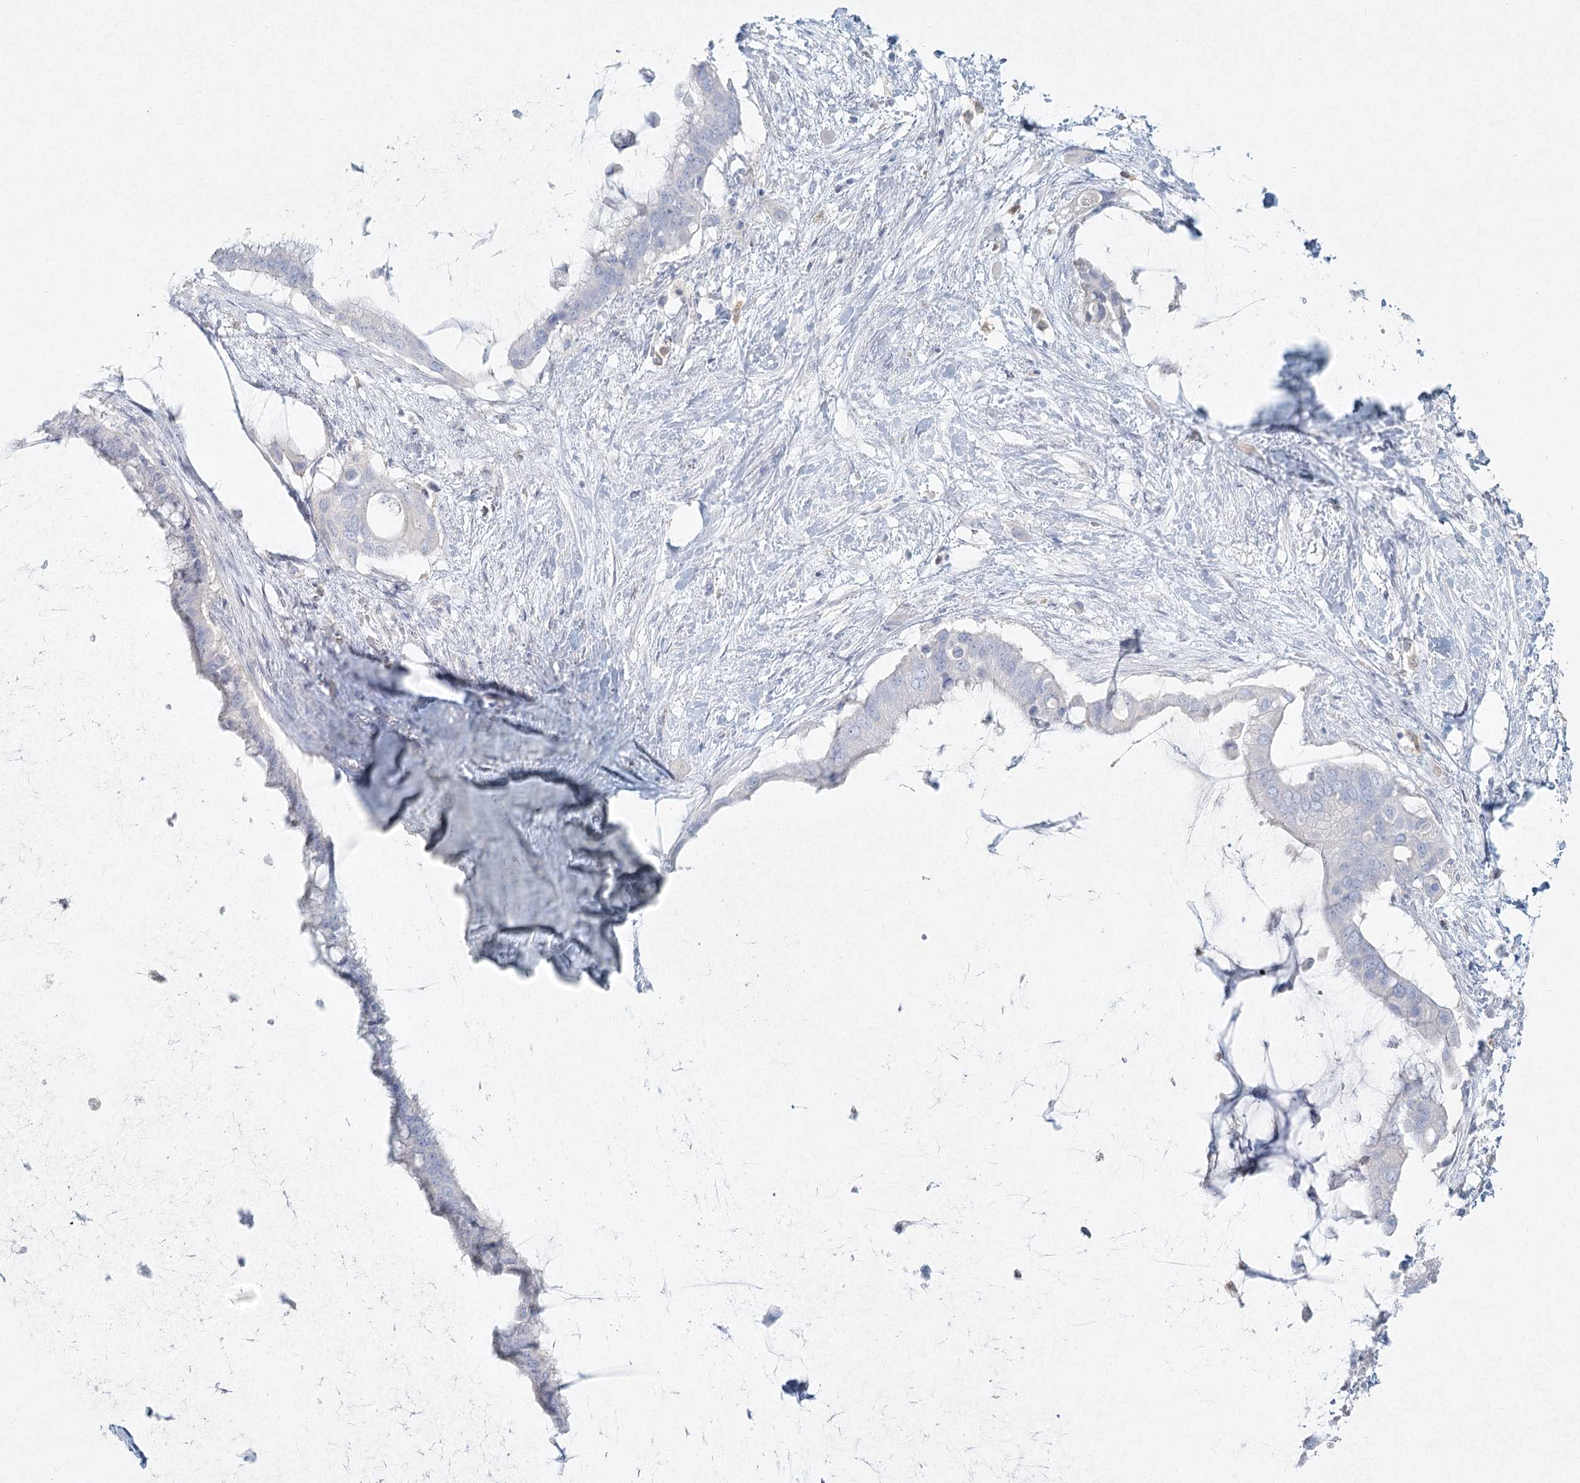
{"staining": {"intensity": "negative", "quantity": "none", "location": "none"}, "tissue": "pancreatic cancer", "cell_type": "Tumor cells", "image_type": "cancer", "snomed": [{"axis": "morphology", "description": "Adenocarcinoma, NOS"}, {"axis": "topography", "description": "Pancreas"}], "caption": "This is a micrograph of immunohistochemistry staining of pancreatic adenocarcinoma, which shows no positivity in tumor cells.", "gene": "LRP2BP", "patient": {"sex": "male", "age": 41}}